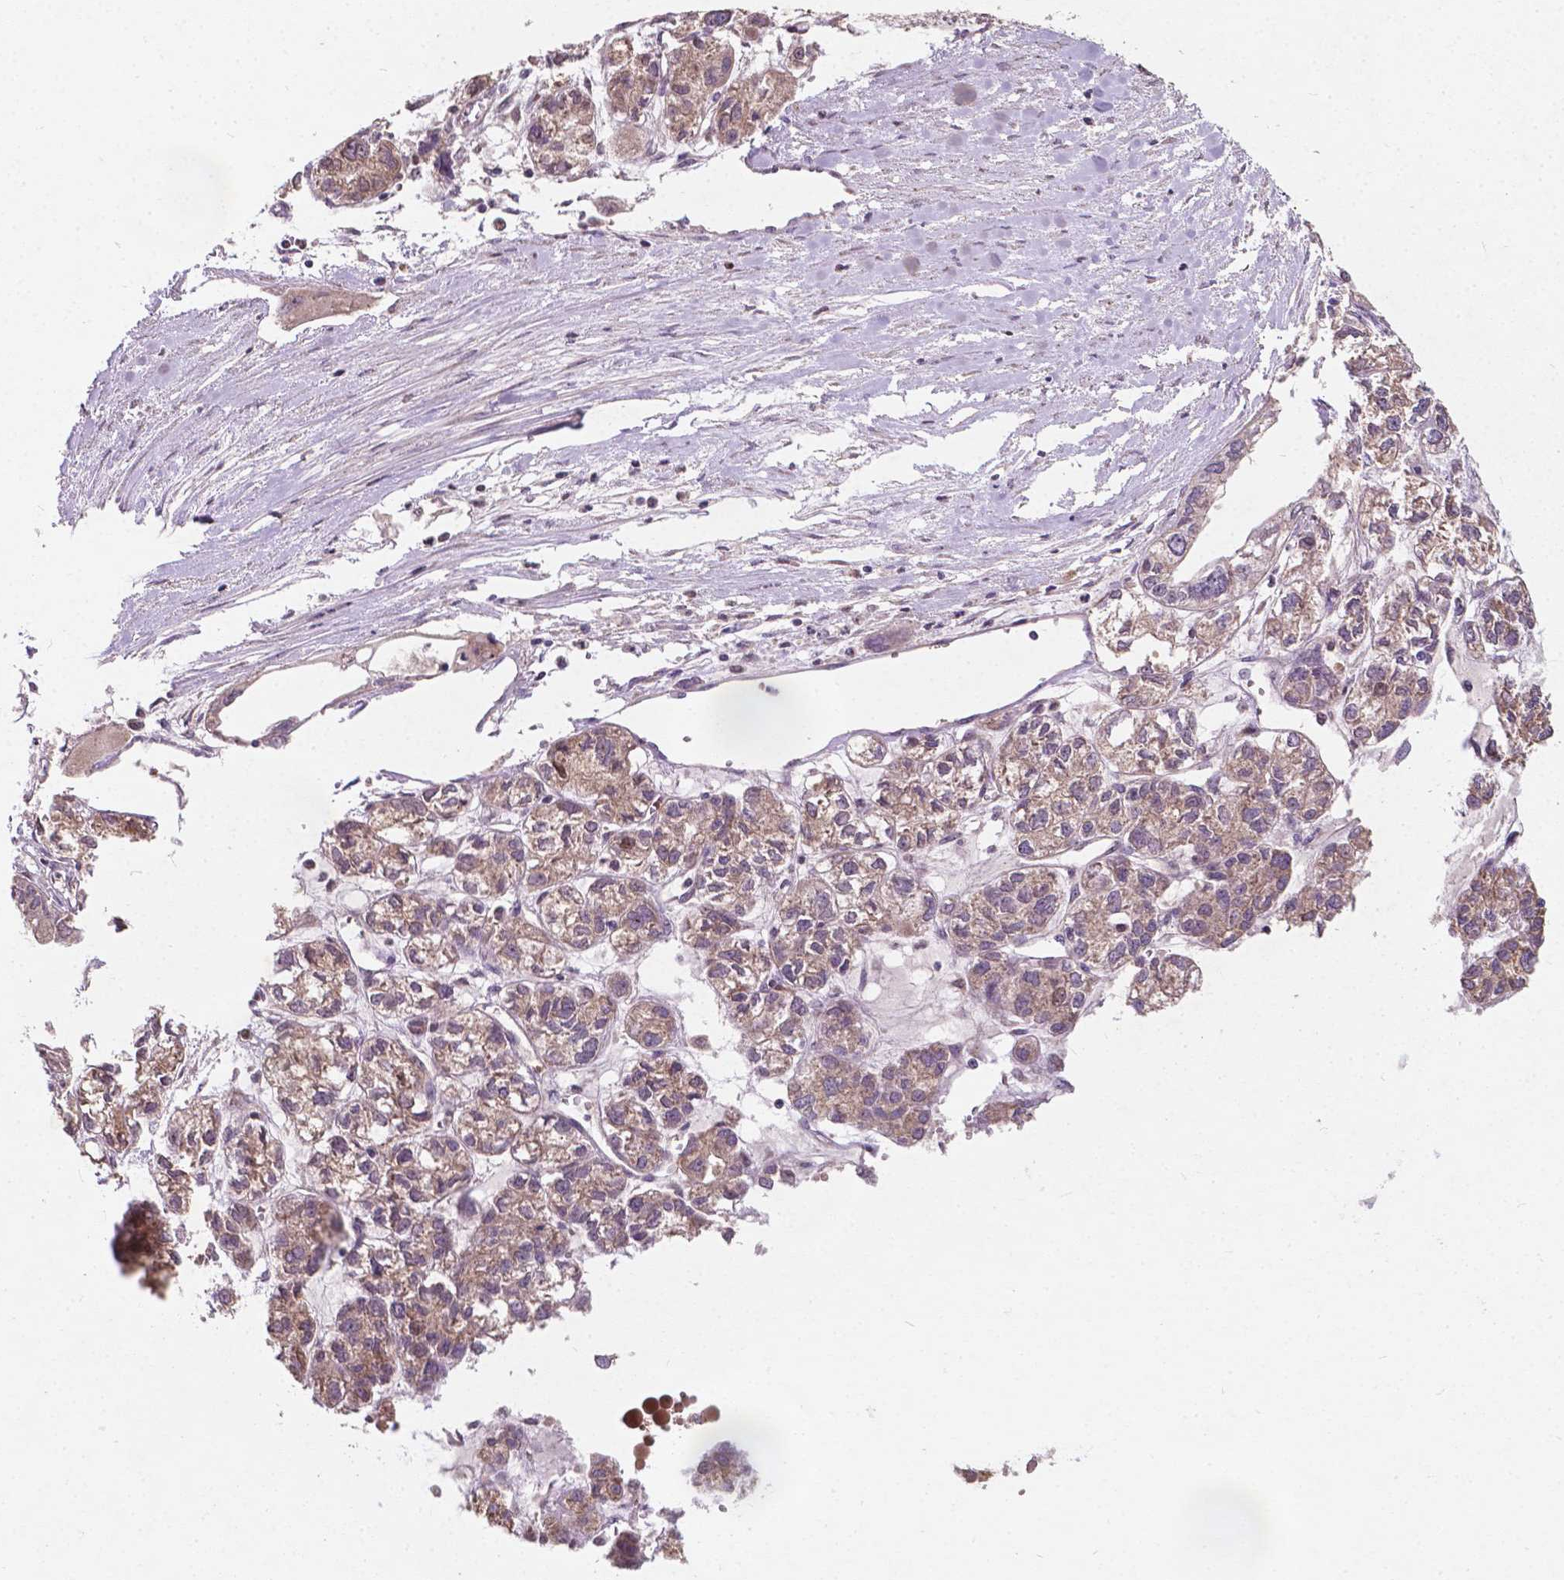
{"staining": {"intensity": "moderate", "quantity": ">75%", "location": "cytoplasmic/membranous"}, "tissue": "ovarian cancer", "cell_type": "Tumor cells", "image_type": "cancer", "snomed": [{"axis": "morphology", "description": "Carcinoma, endometroid"}, {"axis": "topography", "description": "Ovary"}], "caption": "Ovarian cancer (endometroid carcinoma) stained with DAB immunohistochemistry (IHC) shows medium levels of moderate cytoplasmic/membranous expression in approximately >75% of tumor cells.", "gene": "DUSP16", "patient": {"sex": "female", "age": 64}}